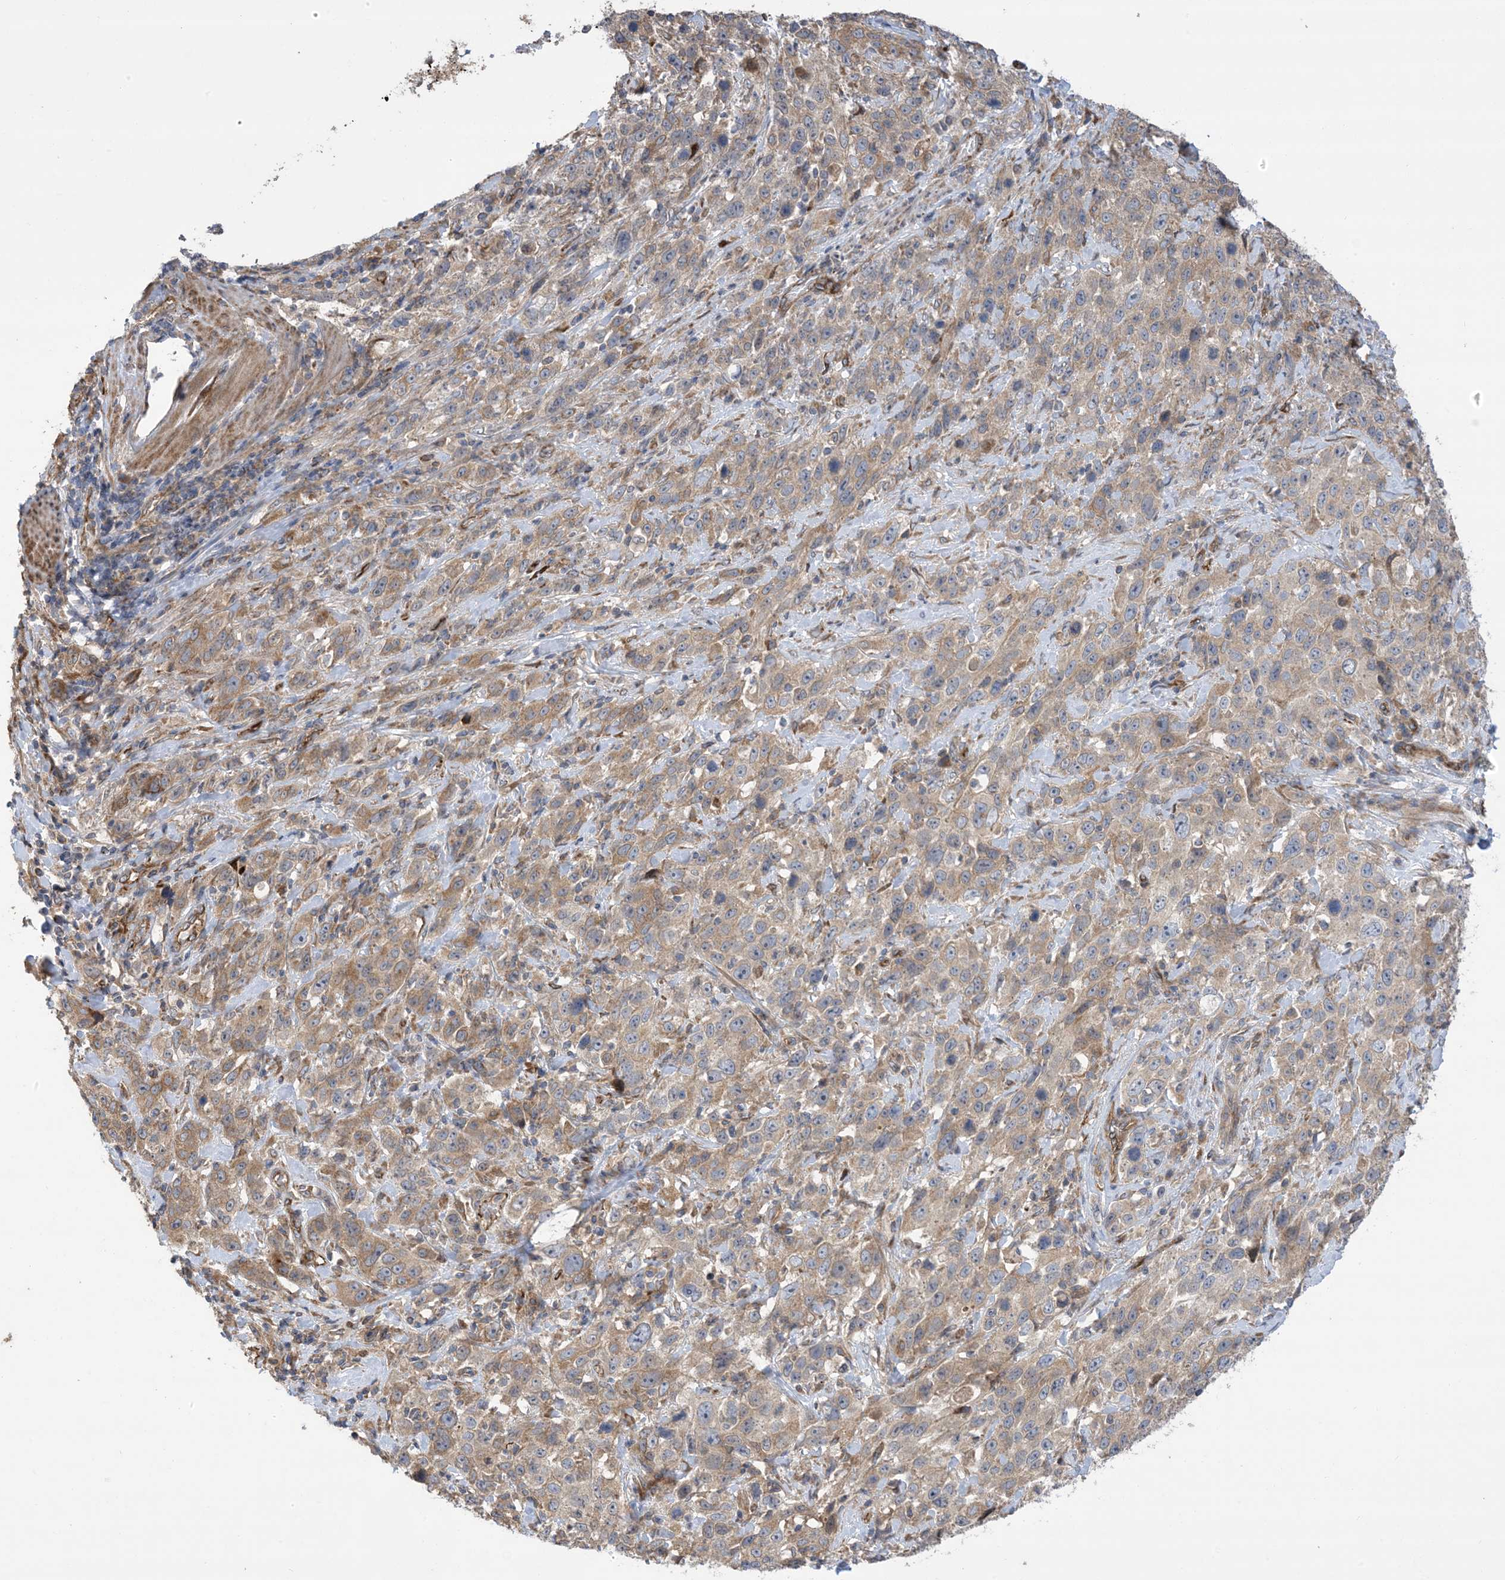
{"staining": {"intensity": "moderate", "quantity": "25%-75%", "location": "cytoplasmic/membranous"}, "tissue": "stomach cancer", "cell_type": "Tumor cells", "image_type": "cancer", "snomed": [{"axis": "morphology", "description": "Normal tissue, NOS"}, {"axis": "morphology", "description": "Adenocarcinoma, NOS"}, {"axis": "topography", "description": "Lymph node"}, {"axis": "topography", "description": "Stomach"}], "caption": "Immunohistochemical staining of human adenocarcinoma (stomach) demonstrates medium levels of moderate cytoplasmic/membranous expression in approximately 25%-75% of tumor cells.", "gene": "CLEC16A", "patient": {"sex": "male", "age": 48}}